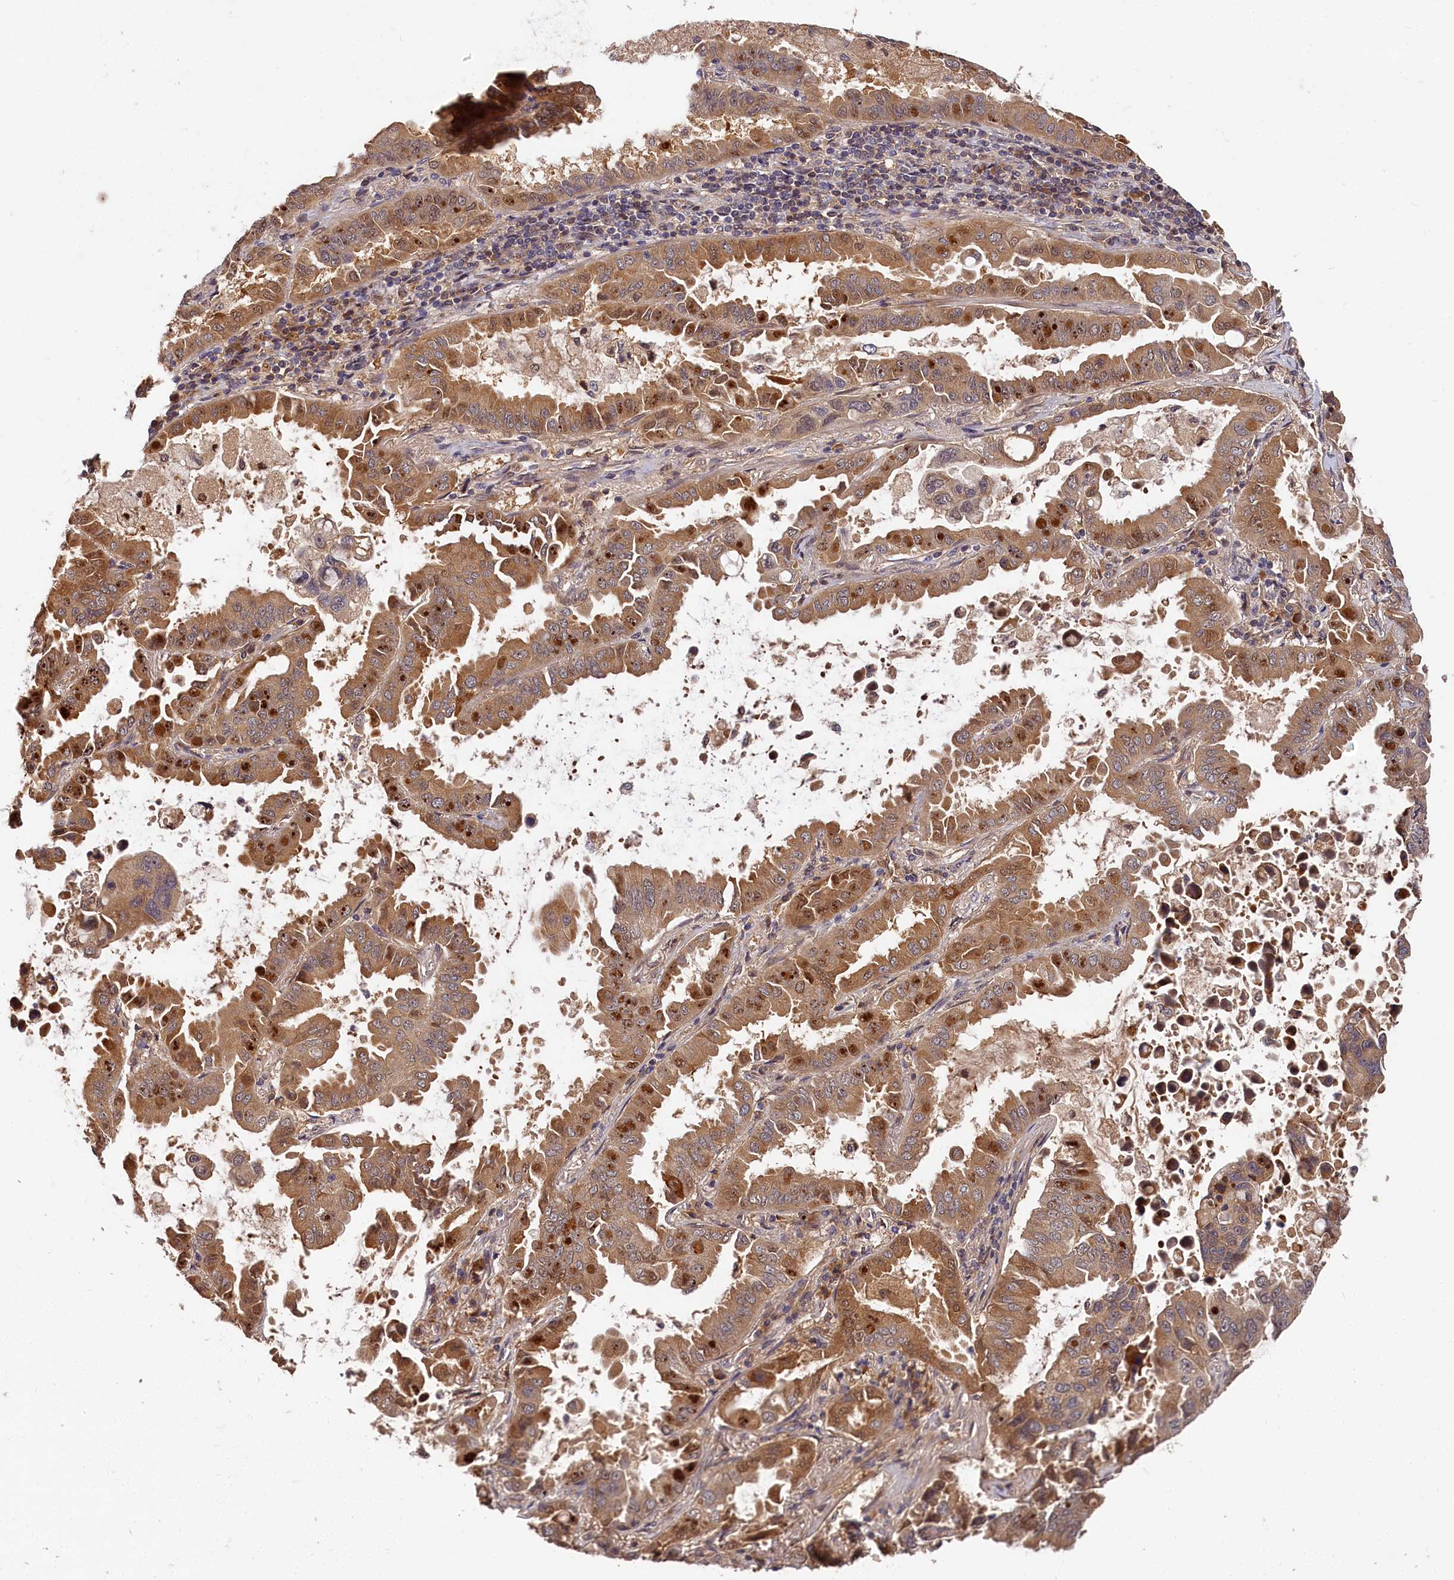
{"staining": {"intensity": "moderate", "quantity": "25%-75%", "location": "cytoplasmic/membranous"}, "tissue": "lung cancer", "cell_type": "Tumor cells", "image_type": "cancer", "snomed": [{"axis": "morphology", "description": "Adenocarcinoma, NOS"}, {"axis": "topography", "description": "Lung"}], "caption": "This micrograph shows lung cancer (adenocarcinoma) stained with immunohistochemistry to label a protein in brown. The cytoplasmic/membranous of tumor cells show moderate positivity for the protein. Nuclei are counter-stained blue.", "gene": "ITIH1", "patient": {"sex": "male", "age": 64}}